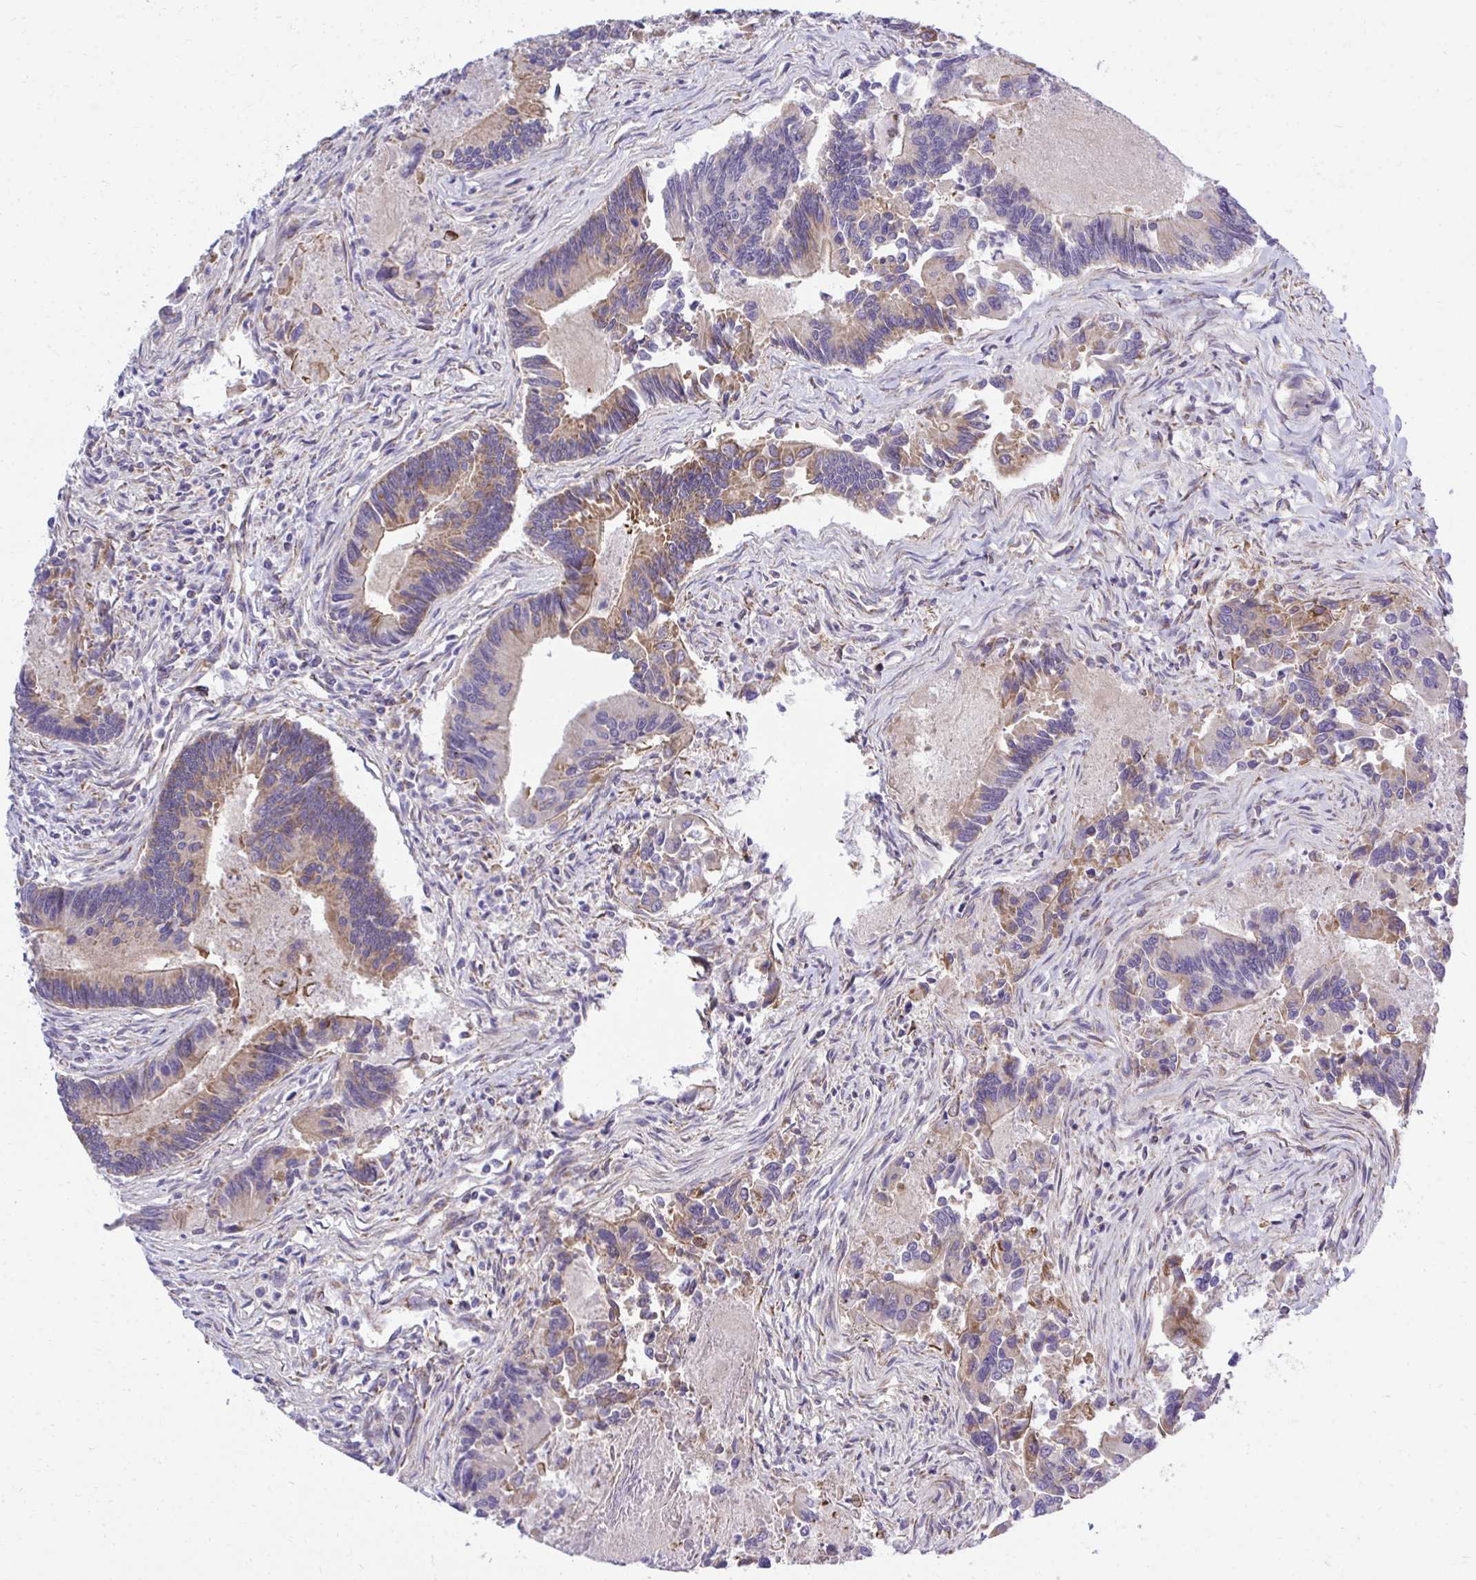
{"staining": {"intensity": "moderate", "quantity": "<25%", "location": "cytoplasmic/membranous"}, "tissue": "colorectal cancer", "cell_type": "Tumor cells", "image_type": "cancer", "snomed": [{"axis": "morphology", "description": "Adenocarcinoma, NOS"}, {"axis": "topography", "description": "Colon"}], "caption": "An image showing moderate cytoplasmic/membranous positivity in about <25% of tumor cells in adenocarcinoma (colorectal), as visualized by brown immunohistochemical staining.", "gene": "XAF1", "patient": {"sex": "female", "age": 67}}